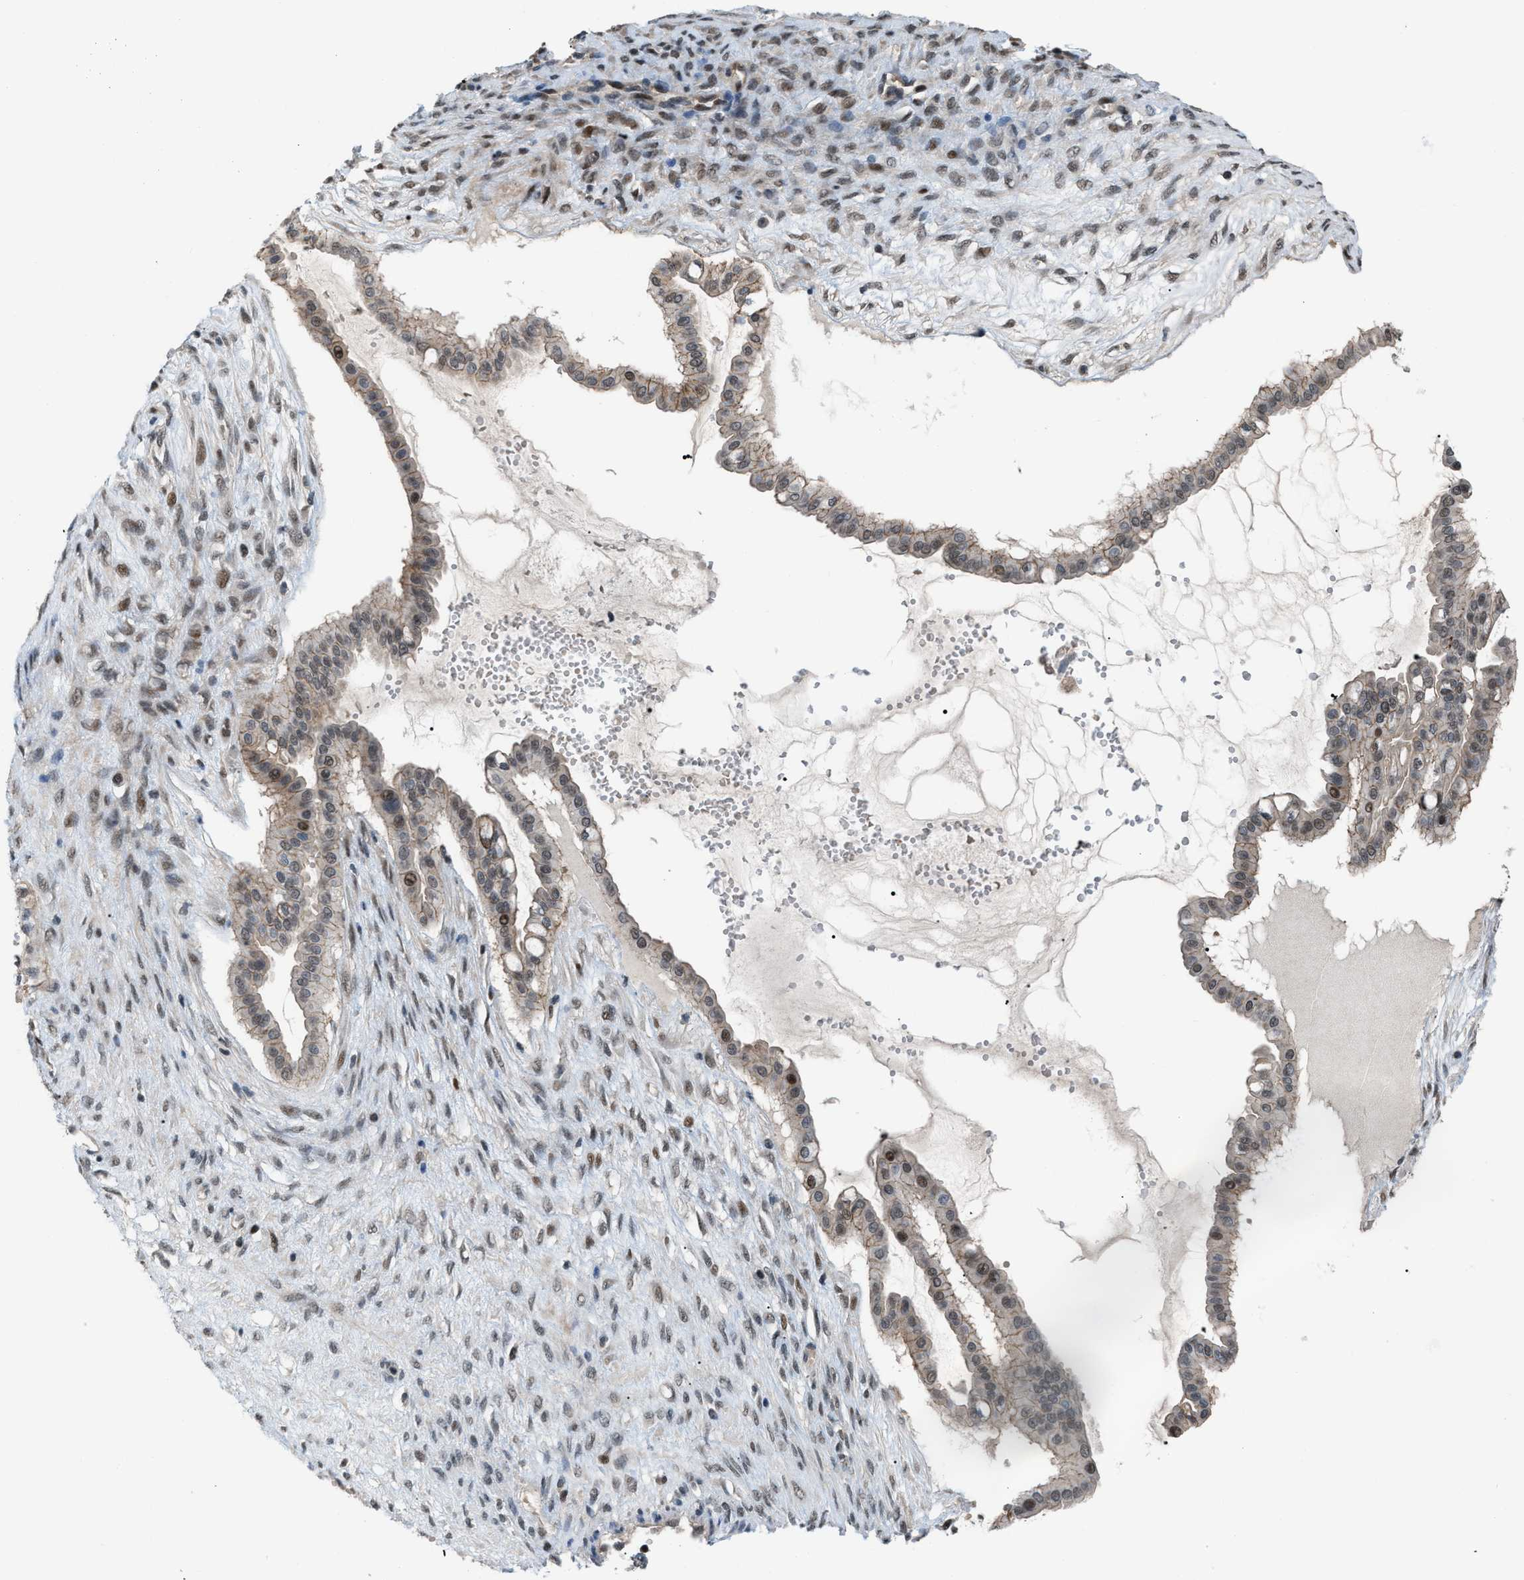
{"staining": {"intensity": "weak", "quantity": "25%-75%", "location": "cytoplasmic/membranous,nuclear"}, "tissue": "ovarian cancer", "cell_type": "Tumor cells", "image_type": "cancer", "snomed": [{"axis": "morphology", "description": "Cystadenocarcinoma, mucinous, NOS"}, {"axis": "topography", "description": "Ovary"}], "caption": "Immunohistochemical staining of human ovarian cancer (mucinous cystadenocarcinoma) reveals low levels of weak cytoplasmic/membranous and nuclear positivity in approximately 25%-75% of tumor cells.", "gene": "RFFL", "patient": {"sex": "female", "age": 73}}